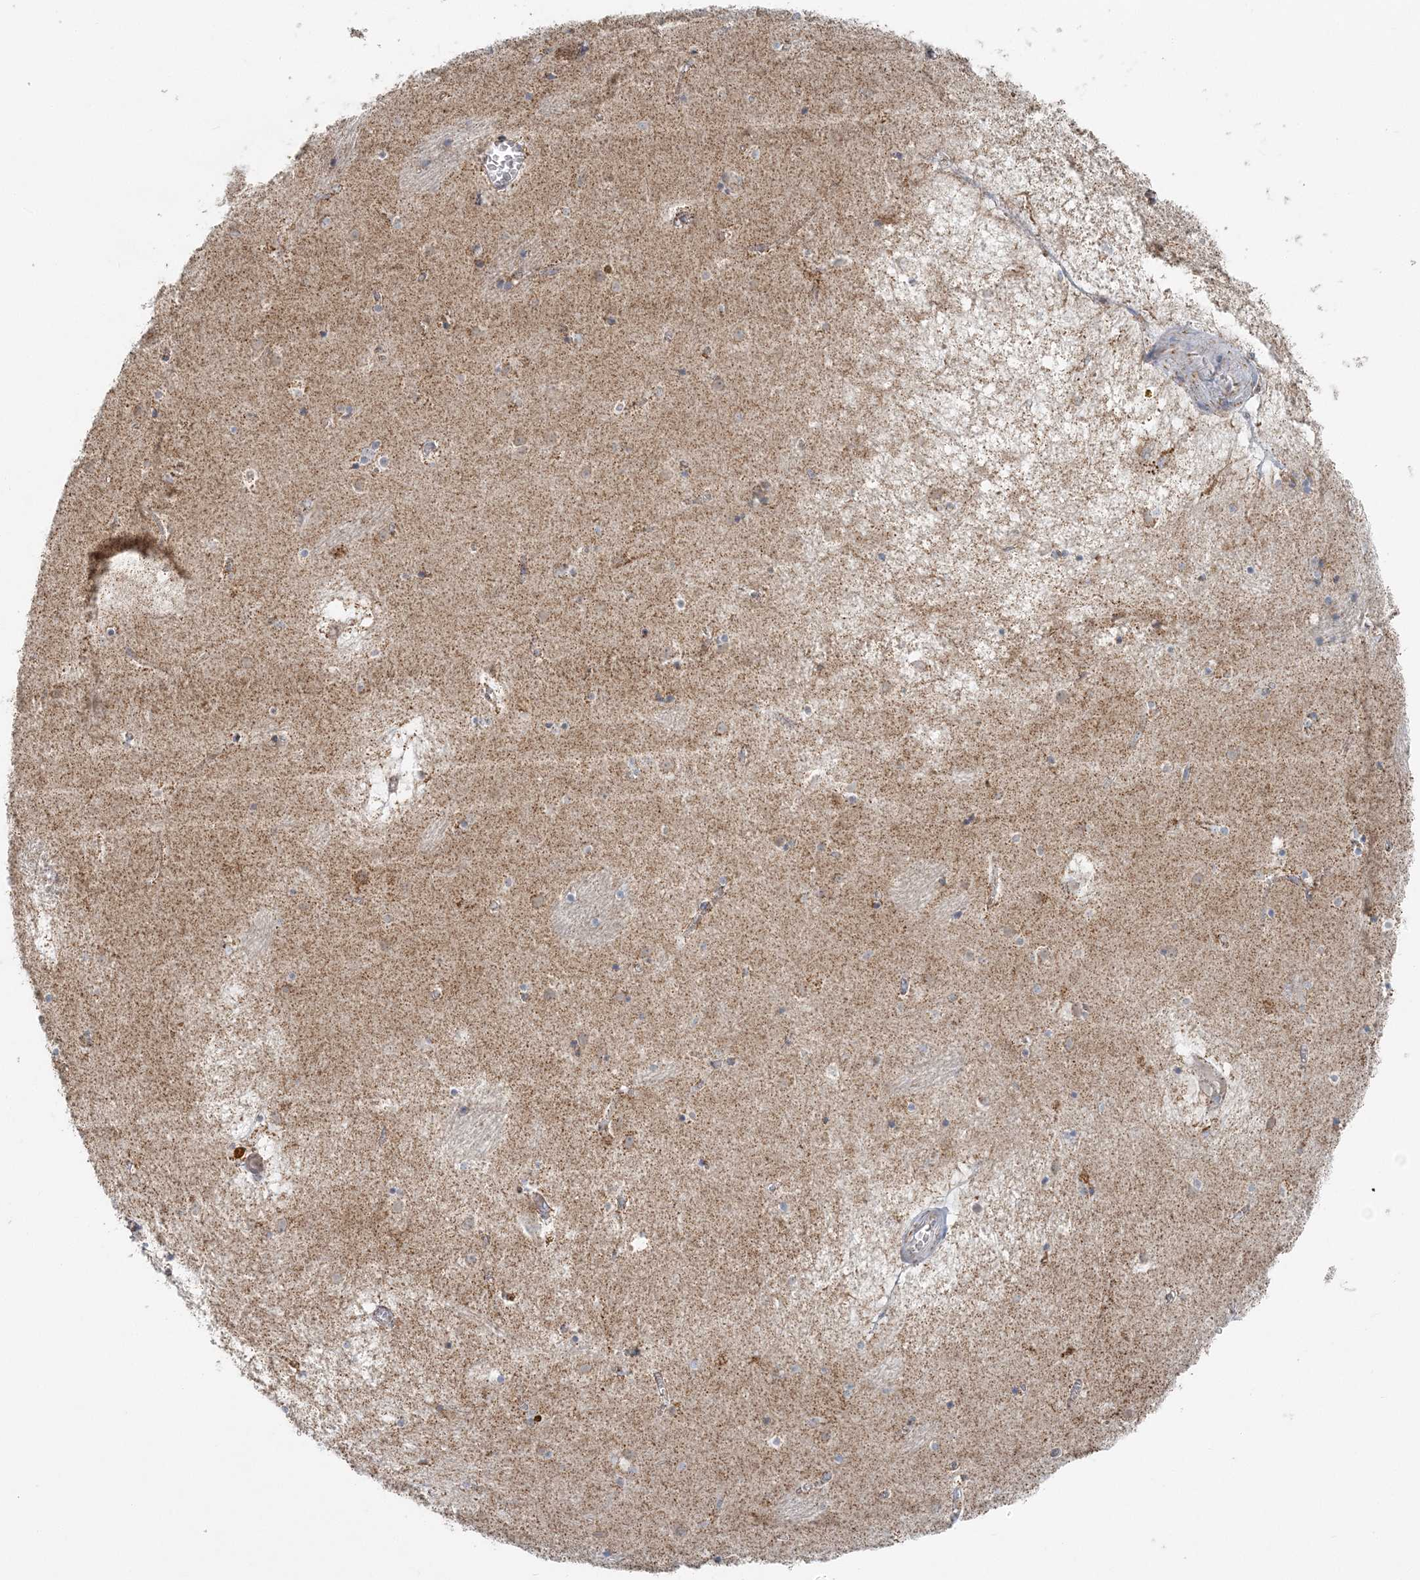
{"staining": {"intensity": "weak", "quantity": "<25%", "location": "cytoplasmic/membranous"}, "tissue": "caudate", "cell_type": "Glial cells", "image_type": "normal", "snomed": [{"axis": "morphology", "description": "Normal tissue, NOS"}, {"axis": "topography", "description": "Lateral ventricle wall"}], "caption": "This is a photomicrograph of IHC staining of unremarkable caudate, which shows no positivity in glial cells.", "gene": "PCCB", "patient": {"sex": "male", "age": 70}}